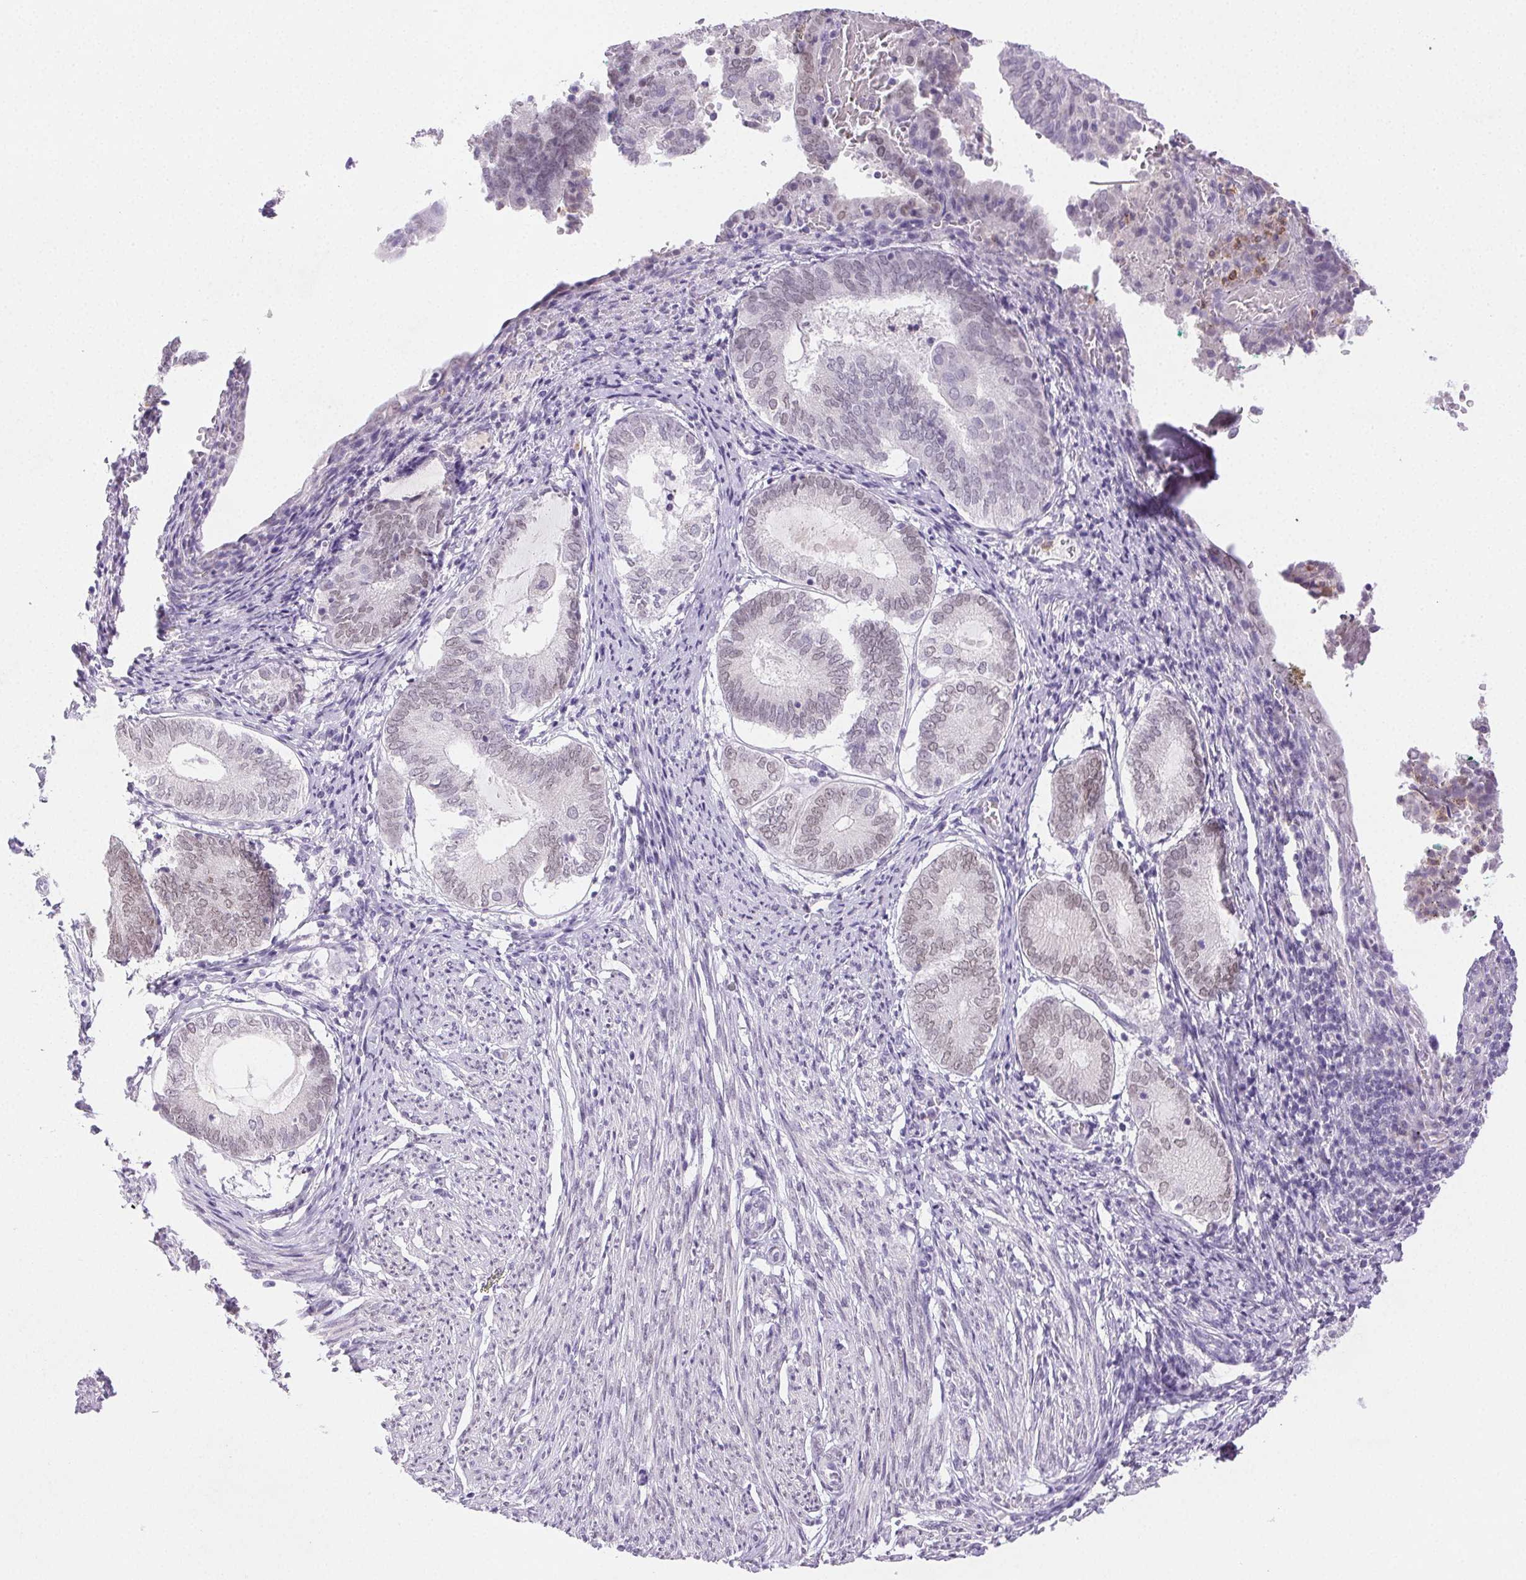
{"staining": {"intensity": "moderate", "quantity": "<25%", "location": "nuclear"}, "tissue": "endometrium", "cell_type": "Cells in endometrial stroma", "image_type": "normal", "snomed": [{"axis": "morphology", "description": "Normal tissue, NOS"}, {"axis": "topography", "description": "Endometrium"}], "caption": "A brown stain labels moderate nuclear expression of a protein in cells in endometrial stroma of normal human endometrium.", "gene": "EMX2", "patient": {"sex": "female", "age": 50}}